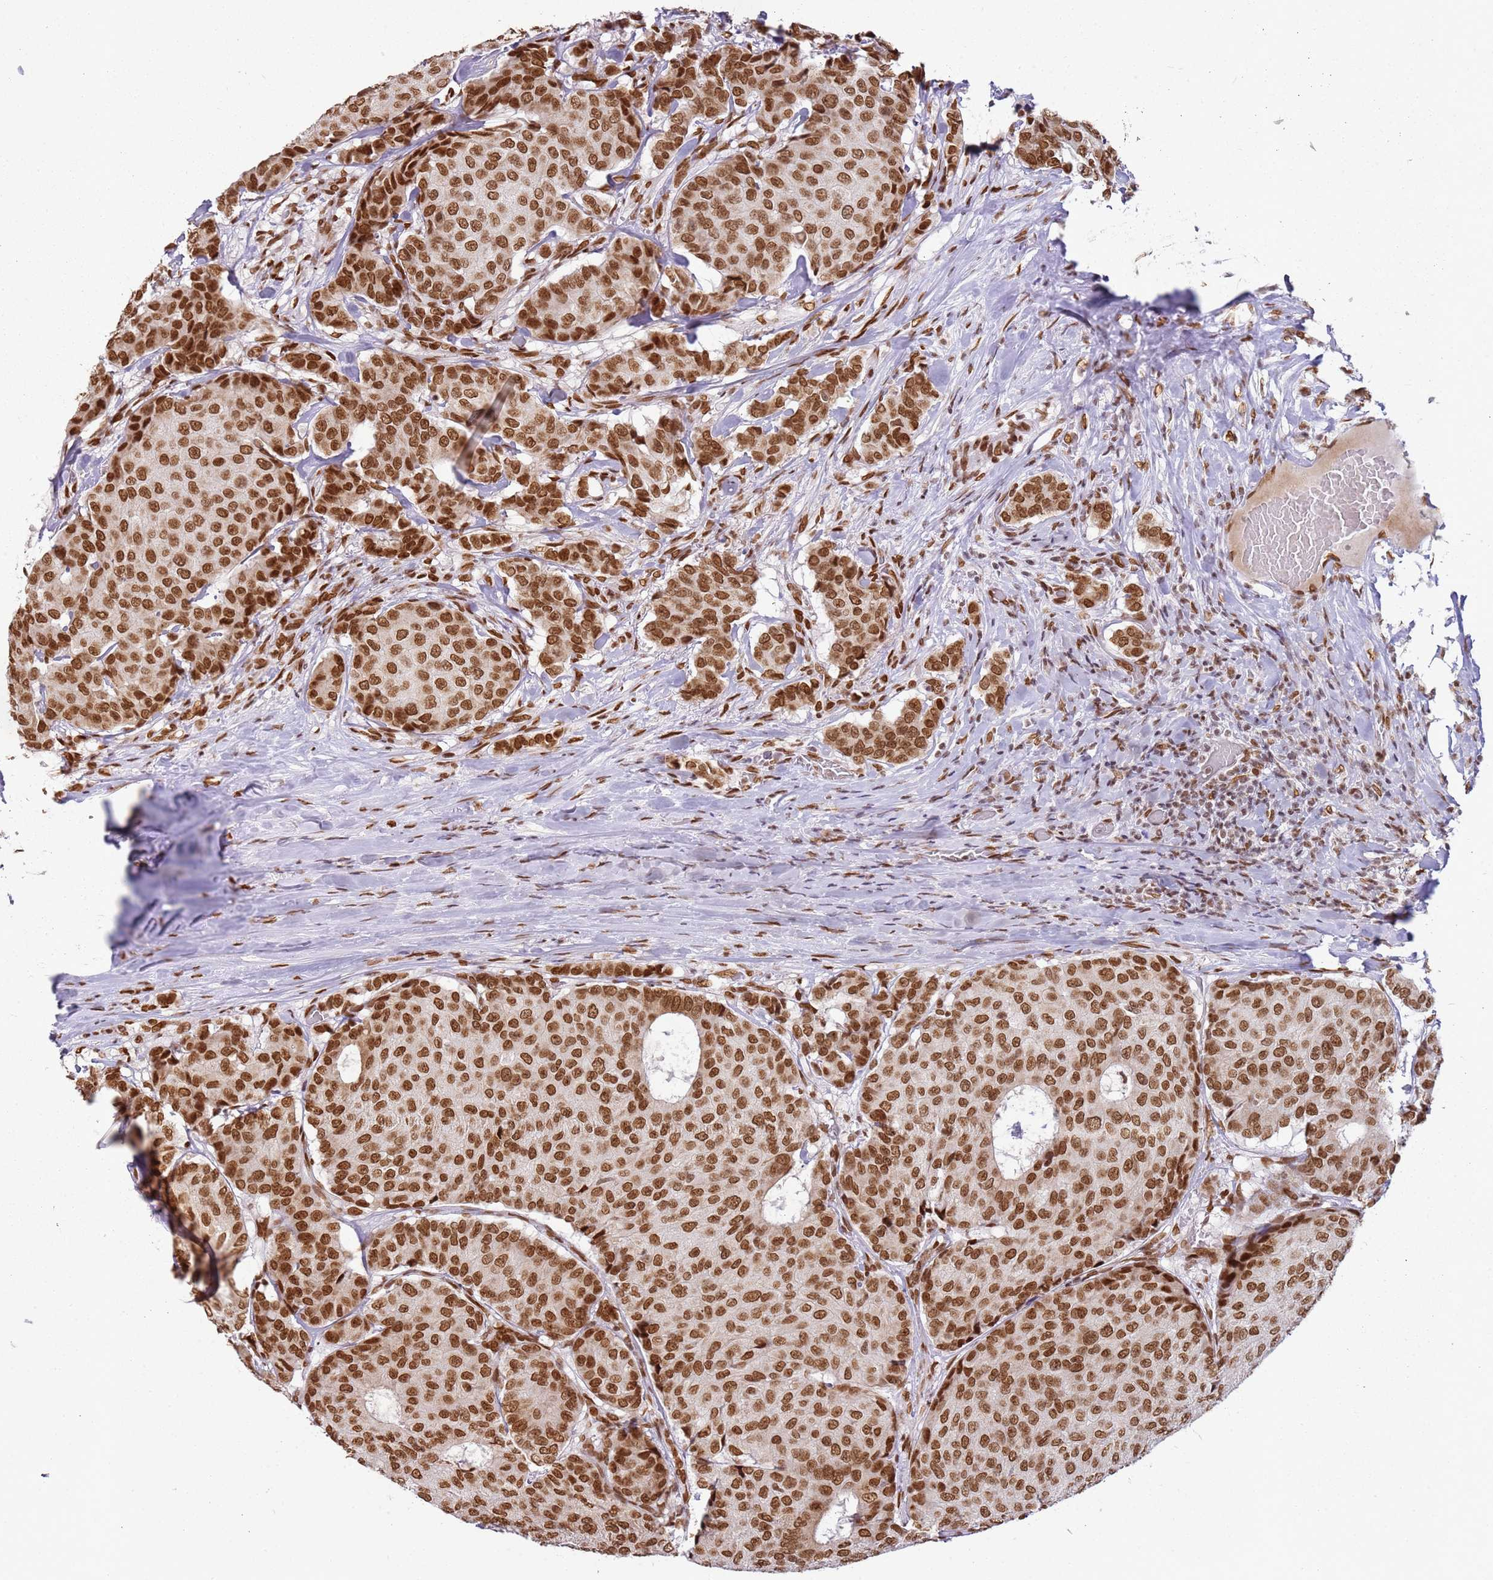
{"staining": {"intensity": "strong", "quantity": ">75%", "location": "nuclear"}, "tissue": "breast cancer", "cell_type": "Tumor cells", "image_type": "cancer", "snomed": [{"axis": "morphology", "description": "Duct carcinoma"}, {"axis": "topography", "description": "Breast"}], "caption": "Immunohistochemistry (IHC) (DAB) staining of human breast intraductal carcinoma exhibits strong nuclear protein positivity in approximately >75% of tumor cells.", "gene": "TENT4A", "patient": {"sex": "female", "age": 75}}